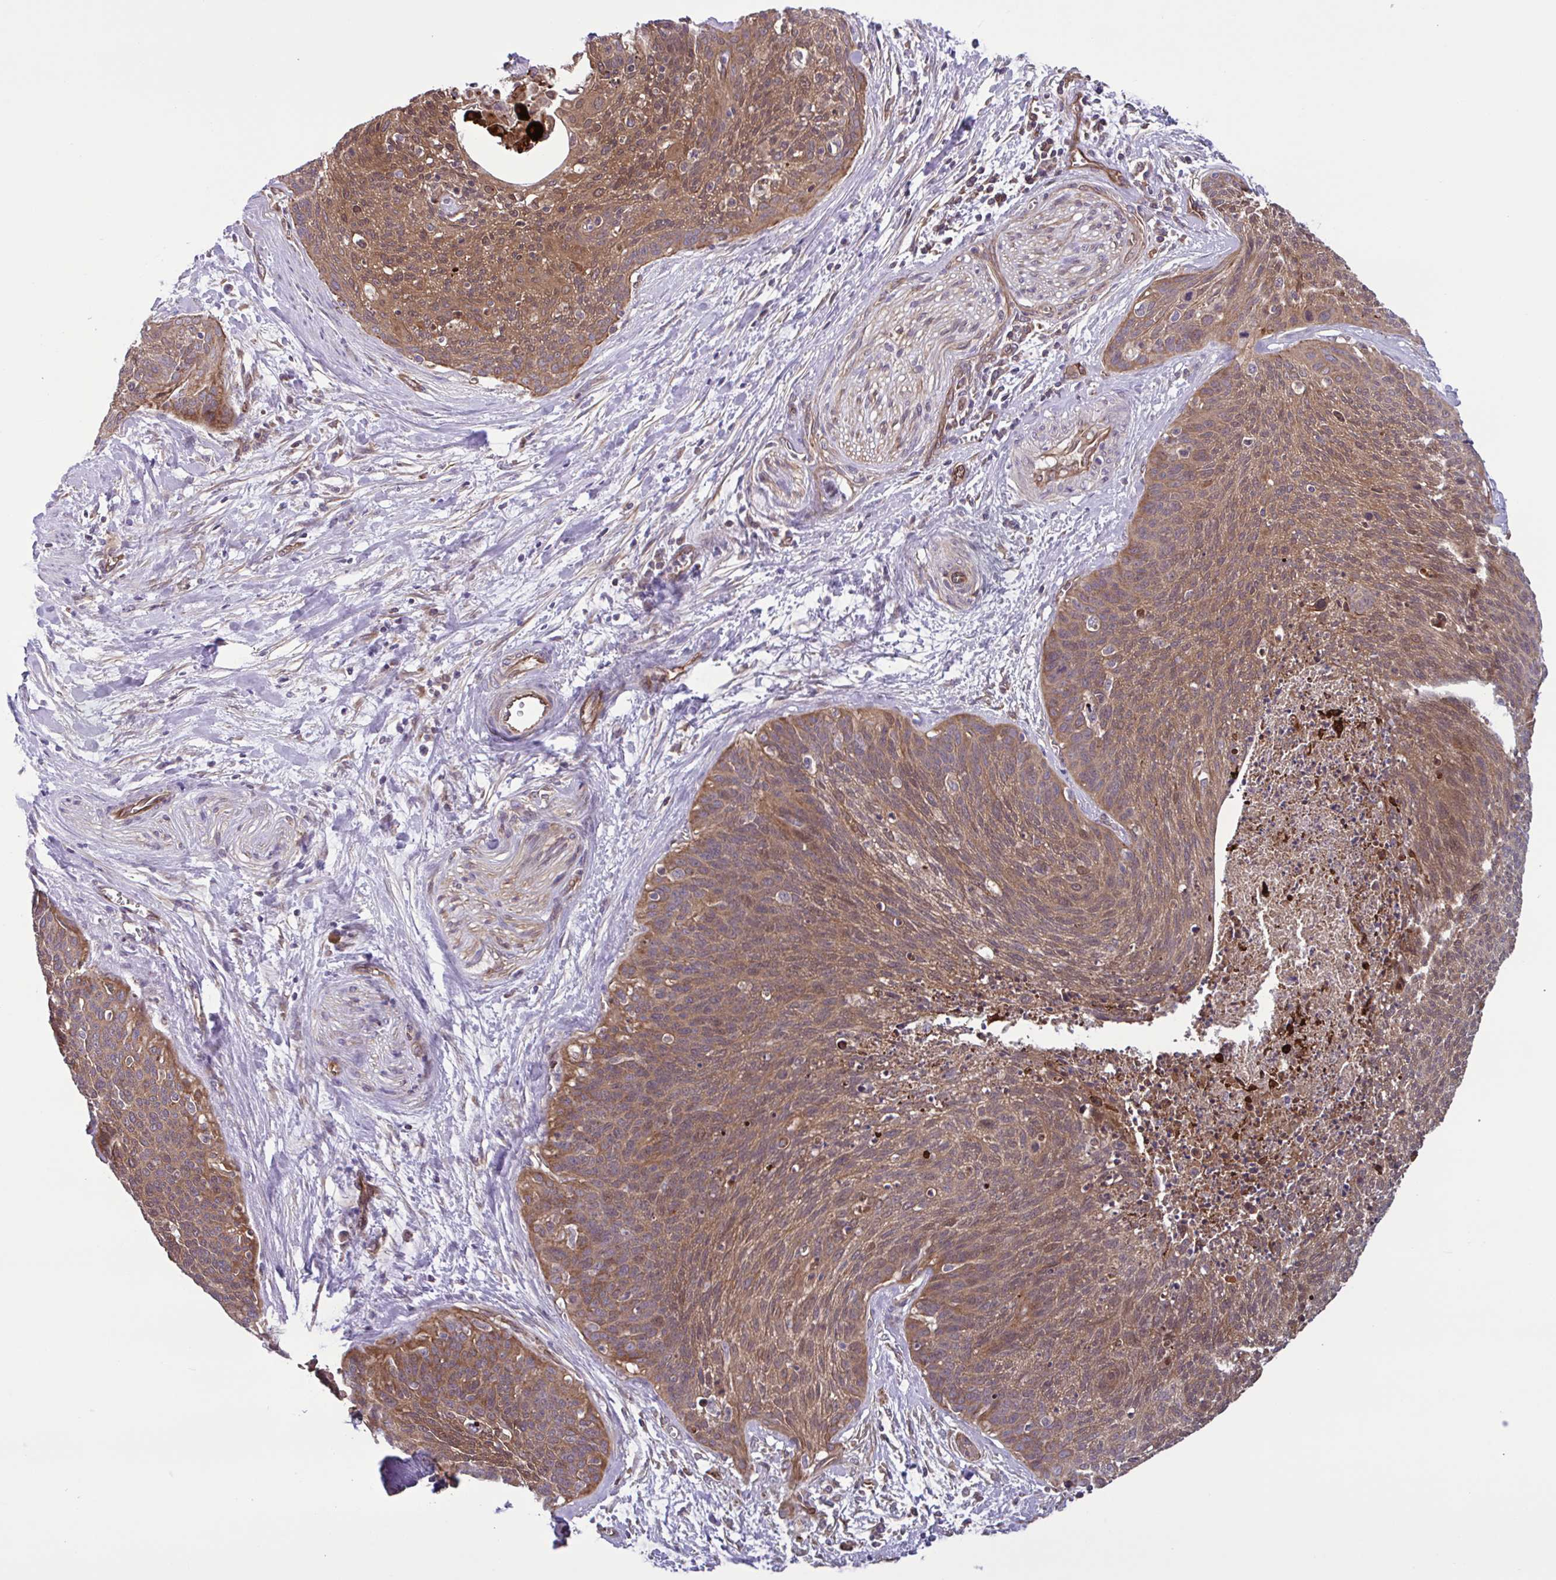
{"staining": {"intensity": "moderate", "quantity": ">75%", "location": "cytoplasmic/membranous,nuclear"}, "tissue": "cervical cancer", "cell_type": "Tumor cells", "image_type": "cancer", "snomed": [{"axis": "morphology", "description": "Squamous cell carcinoma, NOS"}, {"axis": "topography", "description": "Cervix"}], "caption": "Immunohistochemical staining of squamous cell carcinoma (cervical) displays medium levels of moderate cytoplasmic/membranous and nuclear protein positivity in about >75% of tumor cells.", "gene": "GLTP", "patient": {"sex": "female", "age": 55}}